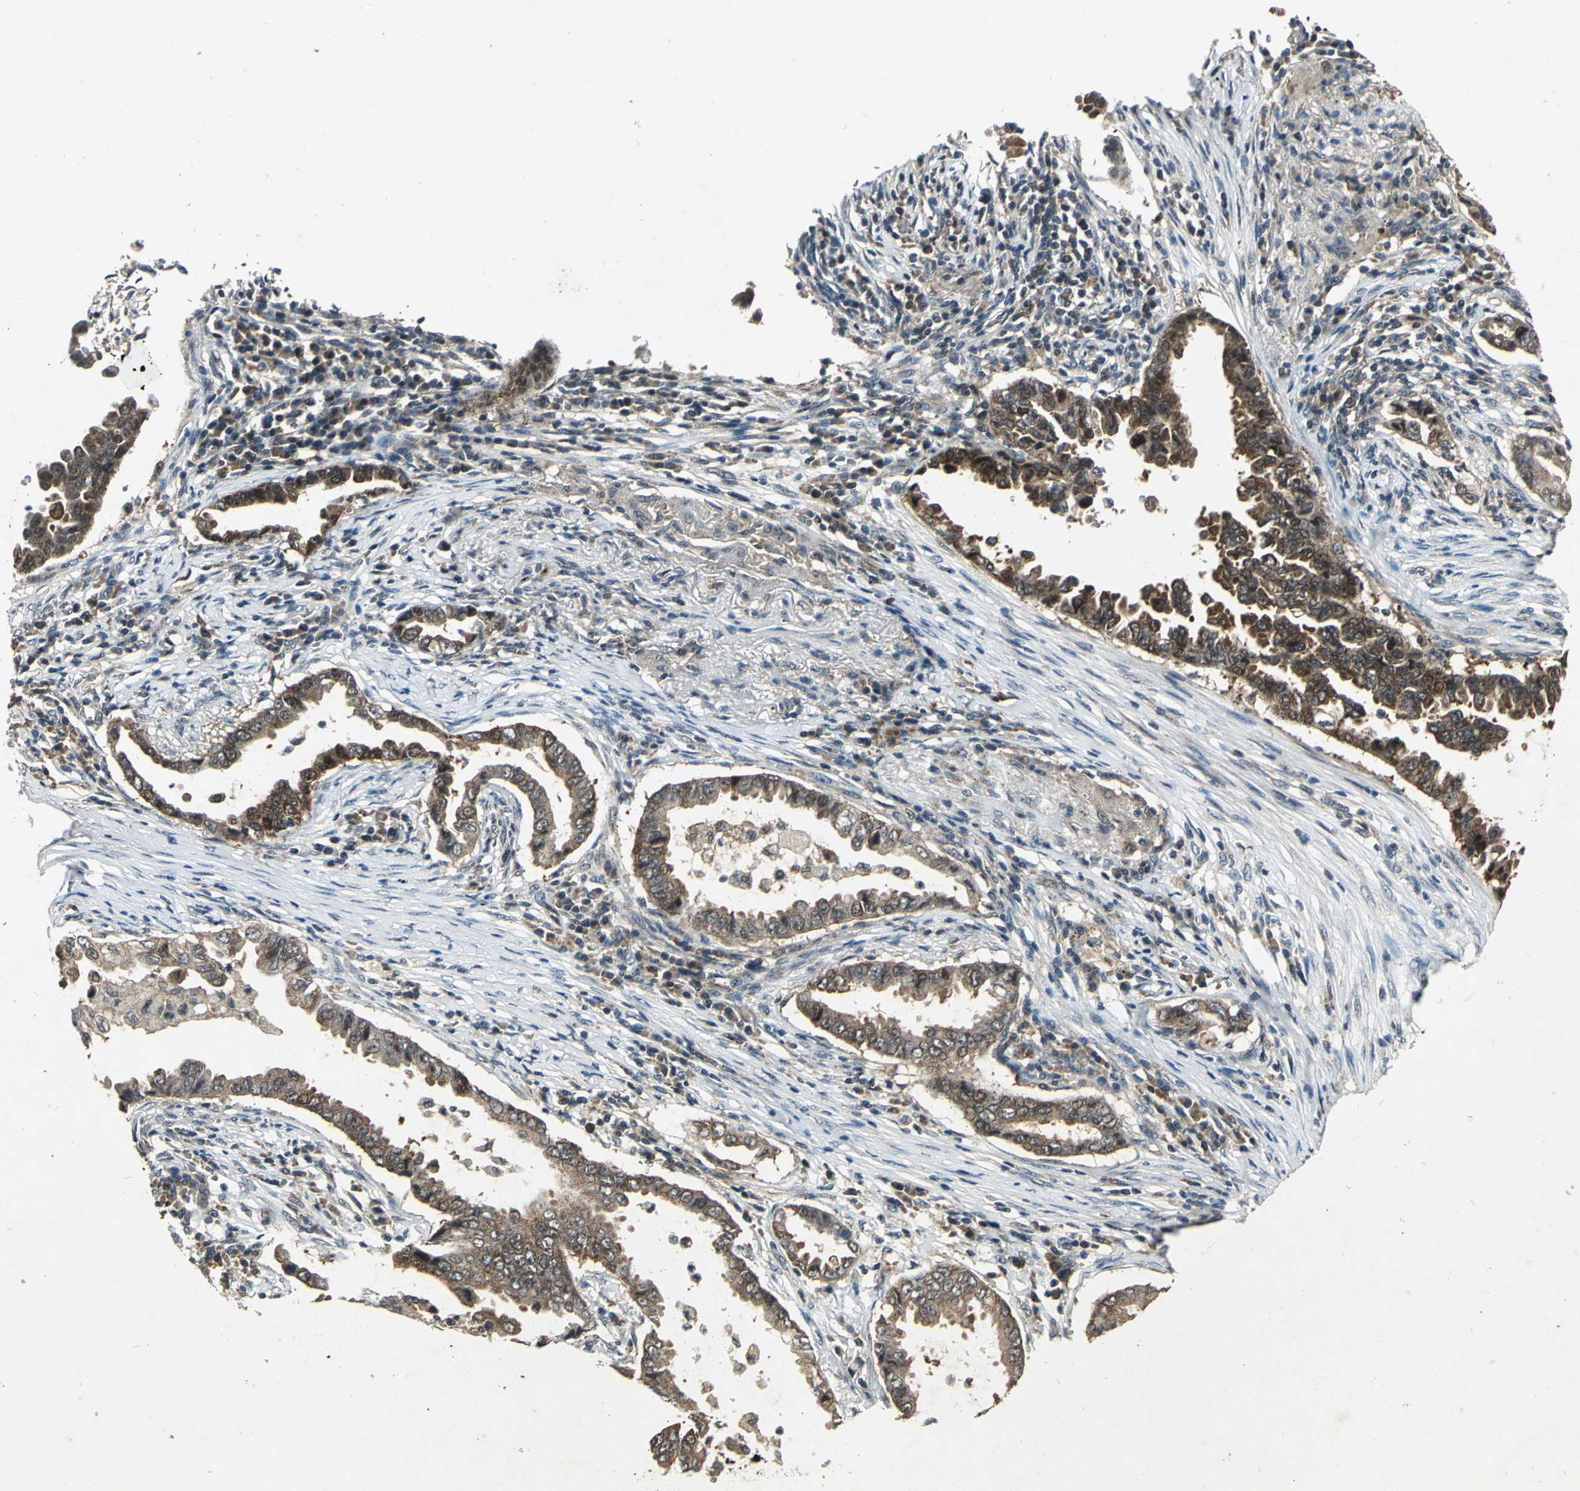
{"staining": {"intensity": "strong", "quantity": ">75%", "location": "cytoplasmic/membranous"}, "tissue": "lung cancer", "cell_type": "Tumor cells", "image_type": "cancer", "snomed": [{"axis": "morphology", "description": "Normal tissue, NOS"}, {"axis": "morphology", "description": "Inflammation, NOS"}, {"axis": "morphology", "description": "Adenocarcinoma, NOS"}, {"axis": "topography", "description": "Lung"}], "caption": "There is high levels of strong cytoplasmic/membranous staining in tumor cells of lung adenocarcinoma, as demonstrated by immunohistochemical staining (brown color).", "gene": "AHSA1", "patient": {"sex": "female", "age": 64}}